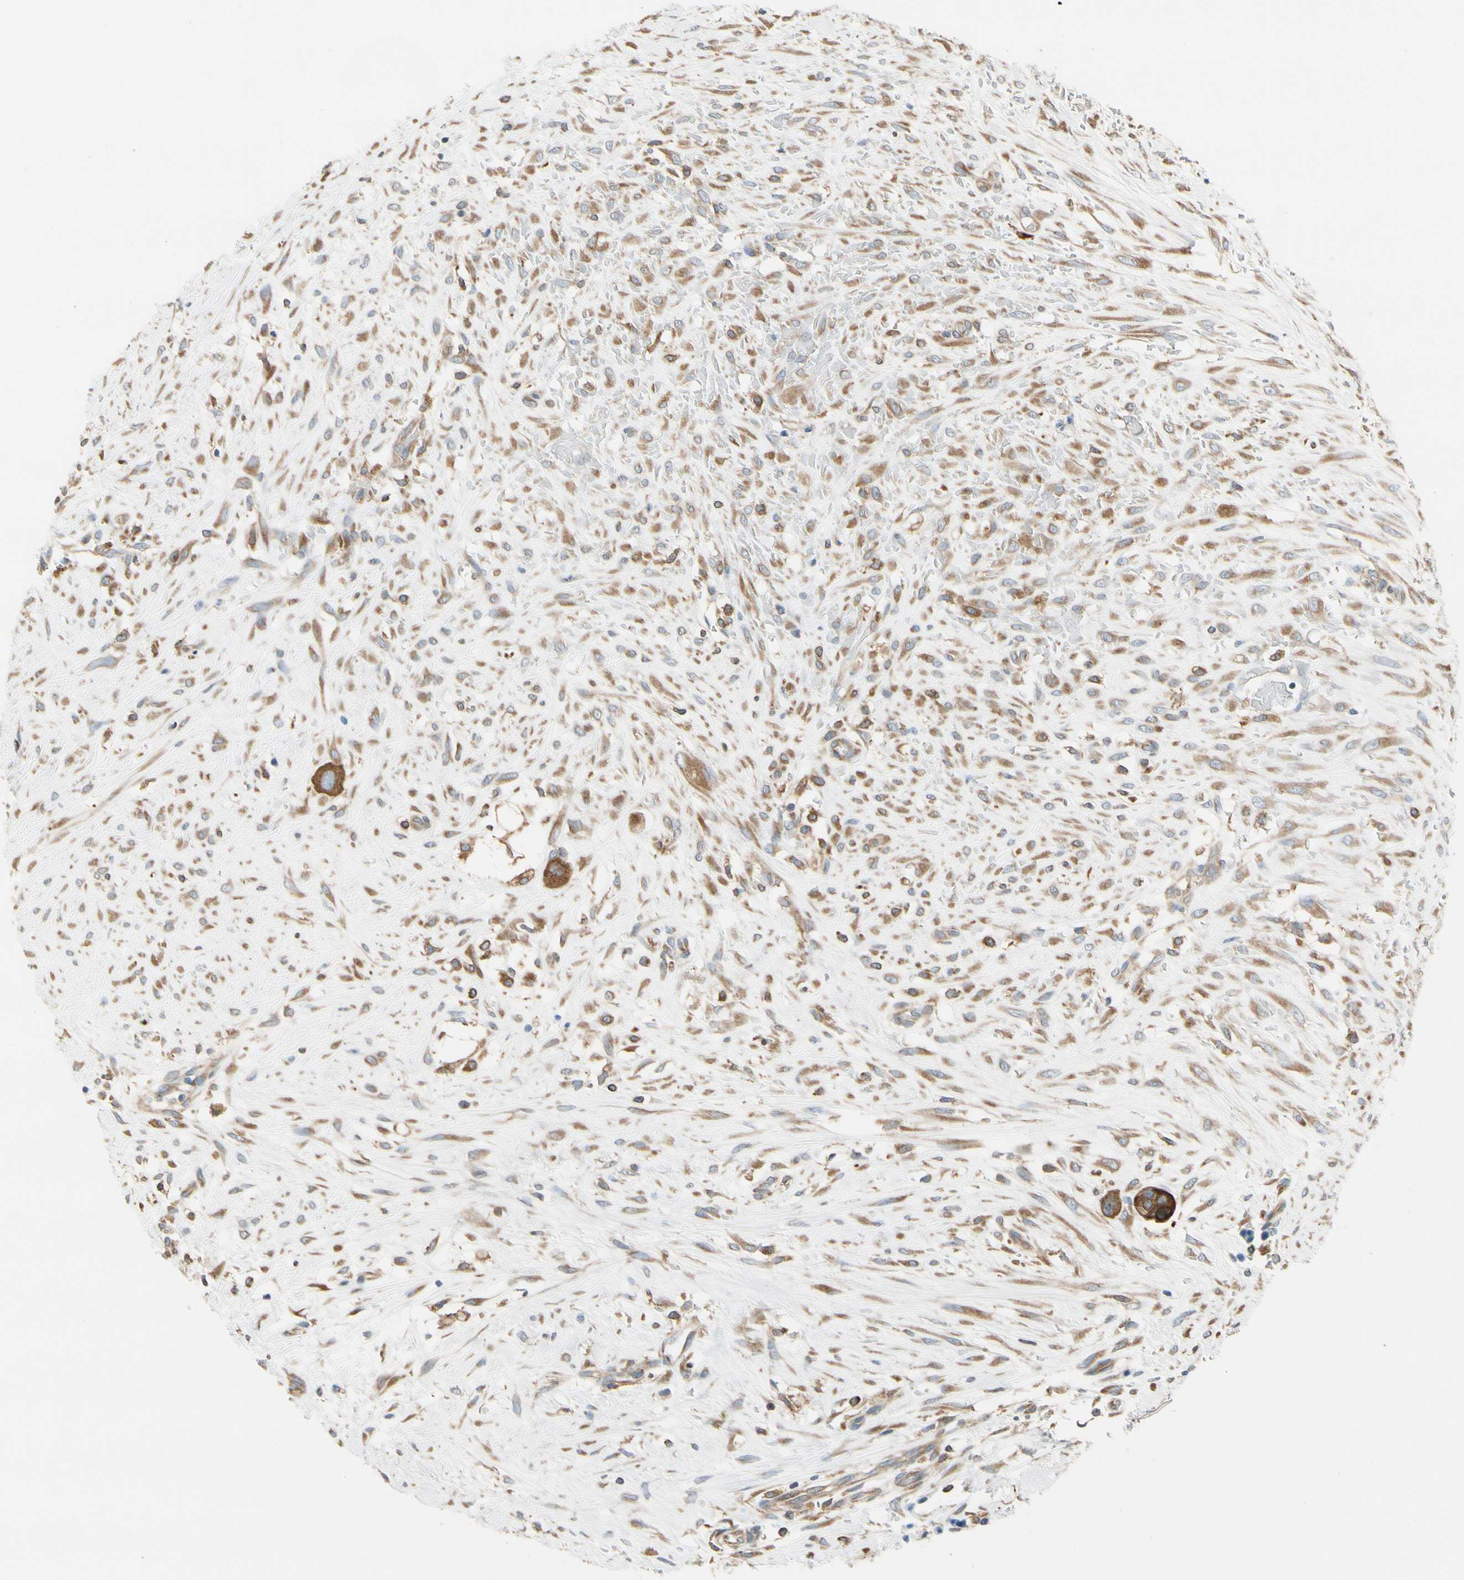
{"staining": {"intensity": "moderate", "quantity": ">75%", "location": "cytoplasmic/membranous"}, "tissue": "breast cancer", "cell_type": "Tumor cells", "image_type": "cancer", "snomed": [{"axis": "morphology", "description": "Duct carcinoma"}, {"axis": "topography", "description": "Breast"}], "caption": "Tumor cells demonstrate moderate cytoplasmic/membranous positivity in approximately >75% of cells in breast intraductal carcinoma.", "gene": "CLCC1", "patient": {"sex": "female", "age": 40}}